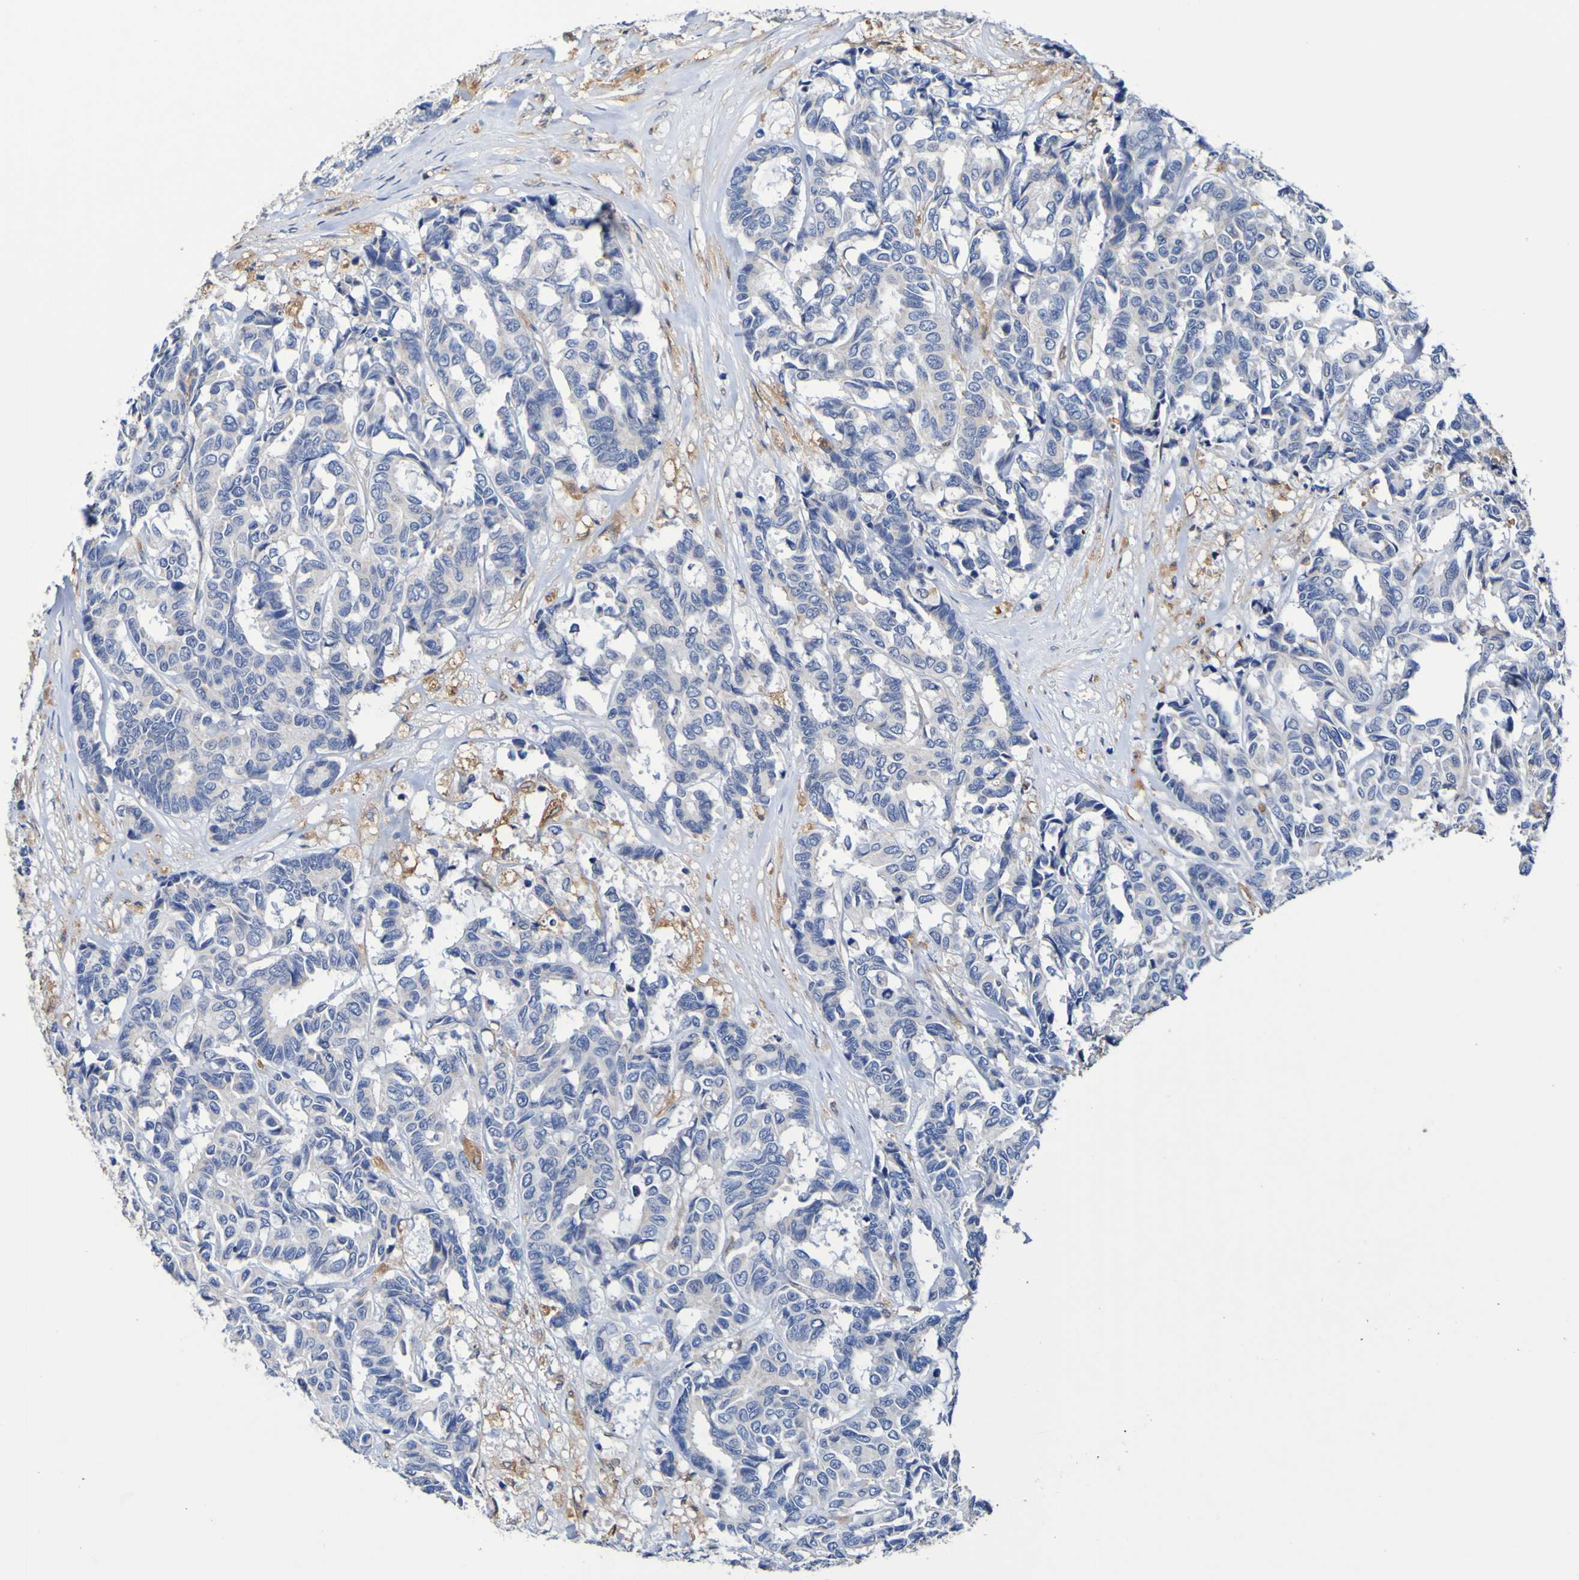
{"staining": {"intensity": "negative", "quantity": "none", "location": "none"}, "tissue": "breast cancer", "cell_type": "Tumor cells", "image_type": "cancer", "snomed": [{"axis": "morphology", "description": "Duct carcinoma"}, {"axis": "topography", "description": "Breast"}], "caption": "DAB (3,3'-diaminobenzidine) immunohistochemical staining of human intraductal carcinoma (breast) shows no significant staining in tumor cells.", "gene": "METAP2", "patient": {"sex": "female", "age": 87}}